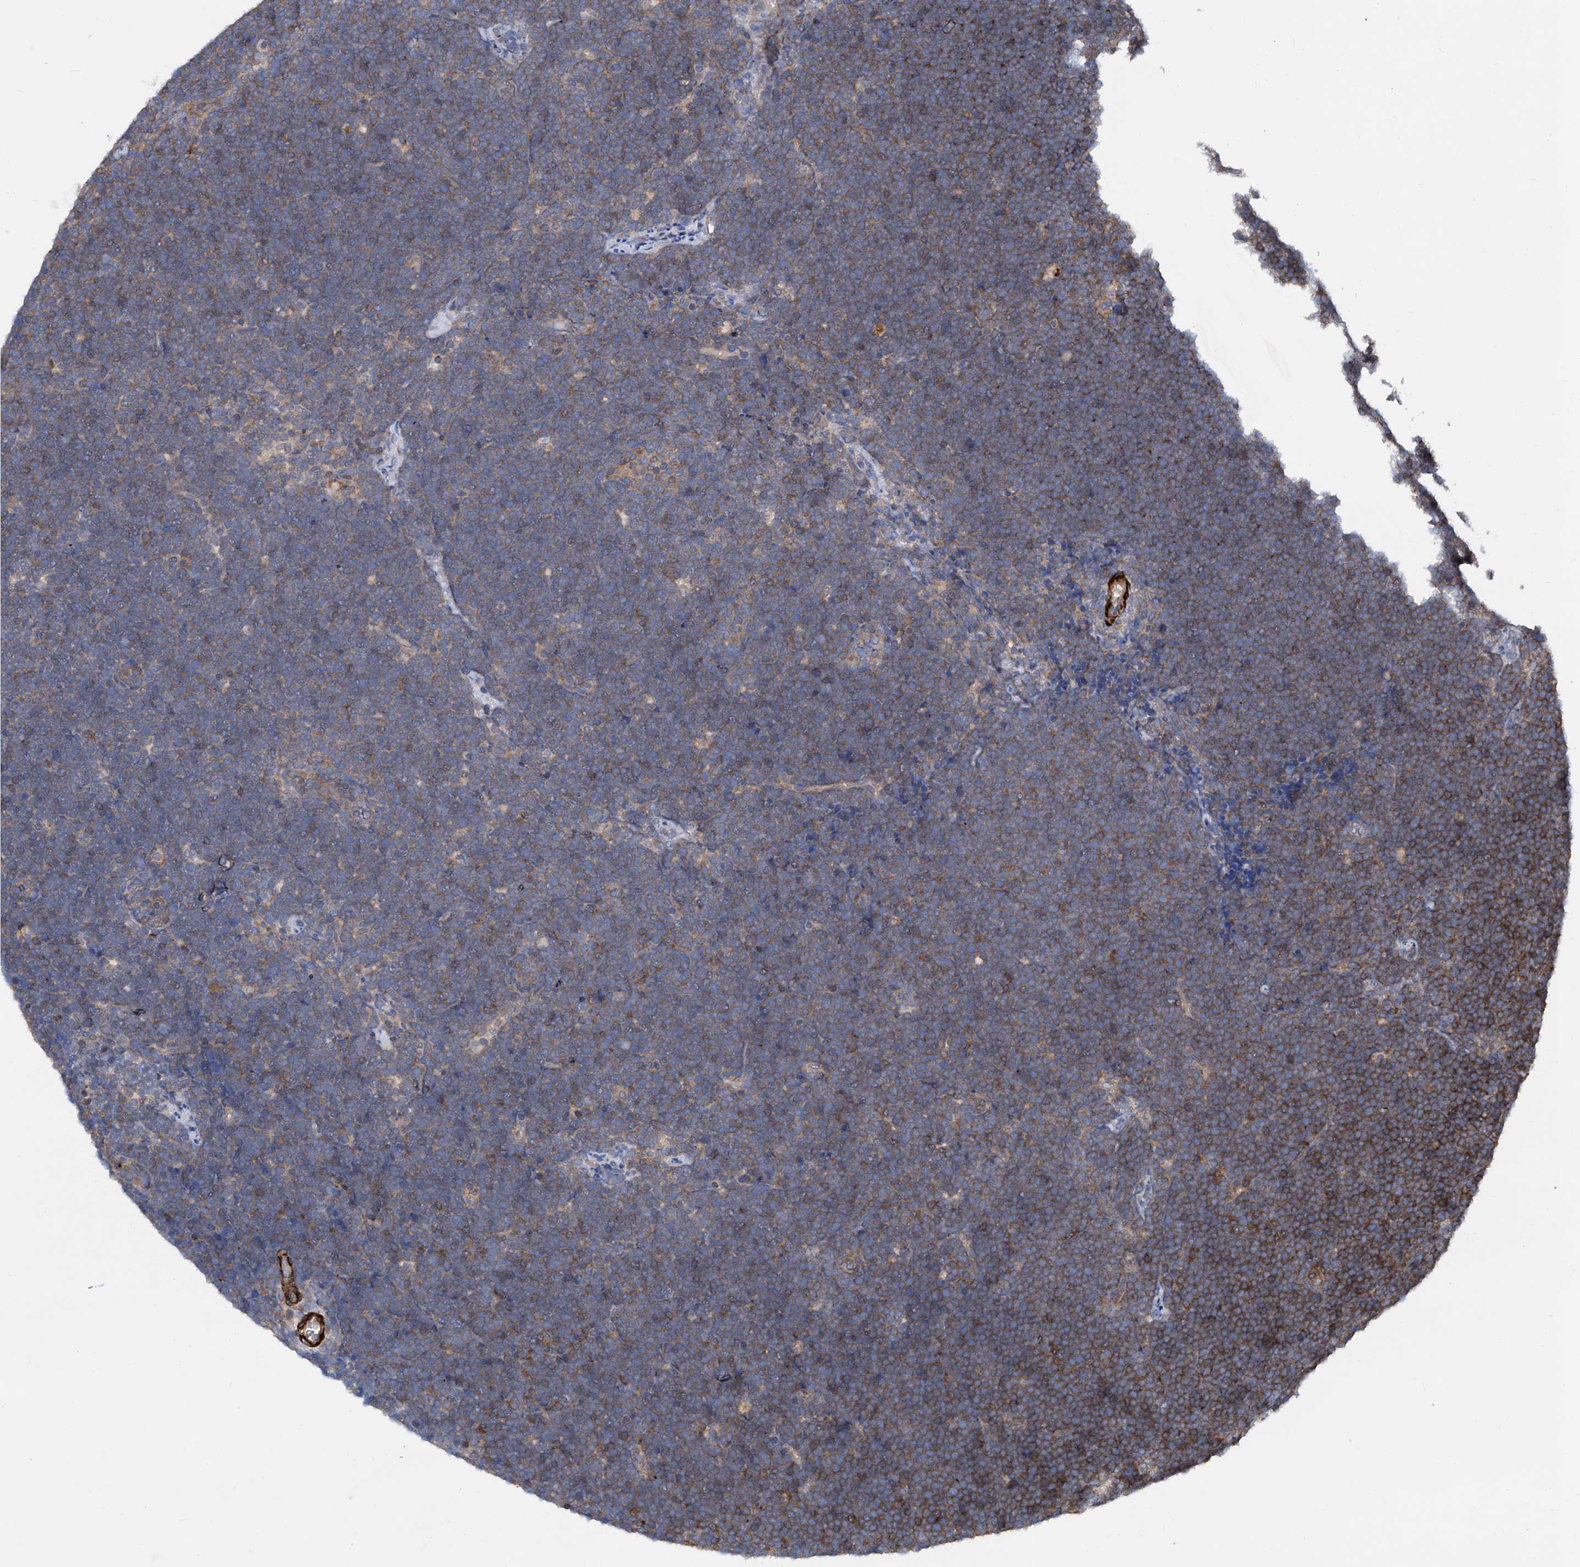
{"staining": {"intensity": "moderate", "quantity": "<25%", "location": "cytoplasmic/membranous"}, "tissue": "lymphoma", "cell_type": "Tumor cells", "image_type": "cancer", "snomed": [{"axis": "morphology", "description": "Malignant lymphoma, non-Hodgkin's type, High grade"}, {"axis": "topography", "description": "Lymph node"}], "caption": "Lymphoma stained with a protein marker shows moderate staining in tumor cells.", "gene": "NT5C3A", "patient": {"sex": "male", "age": 13}}